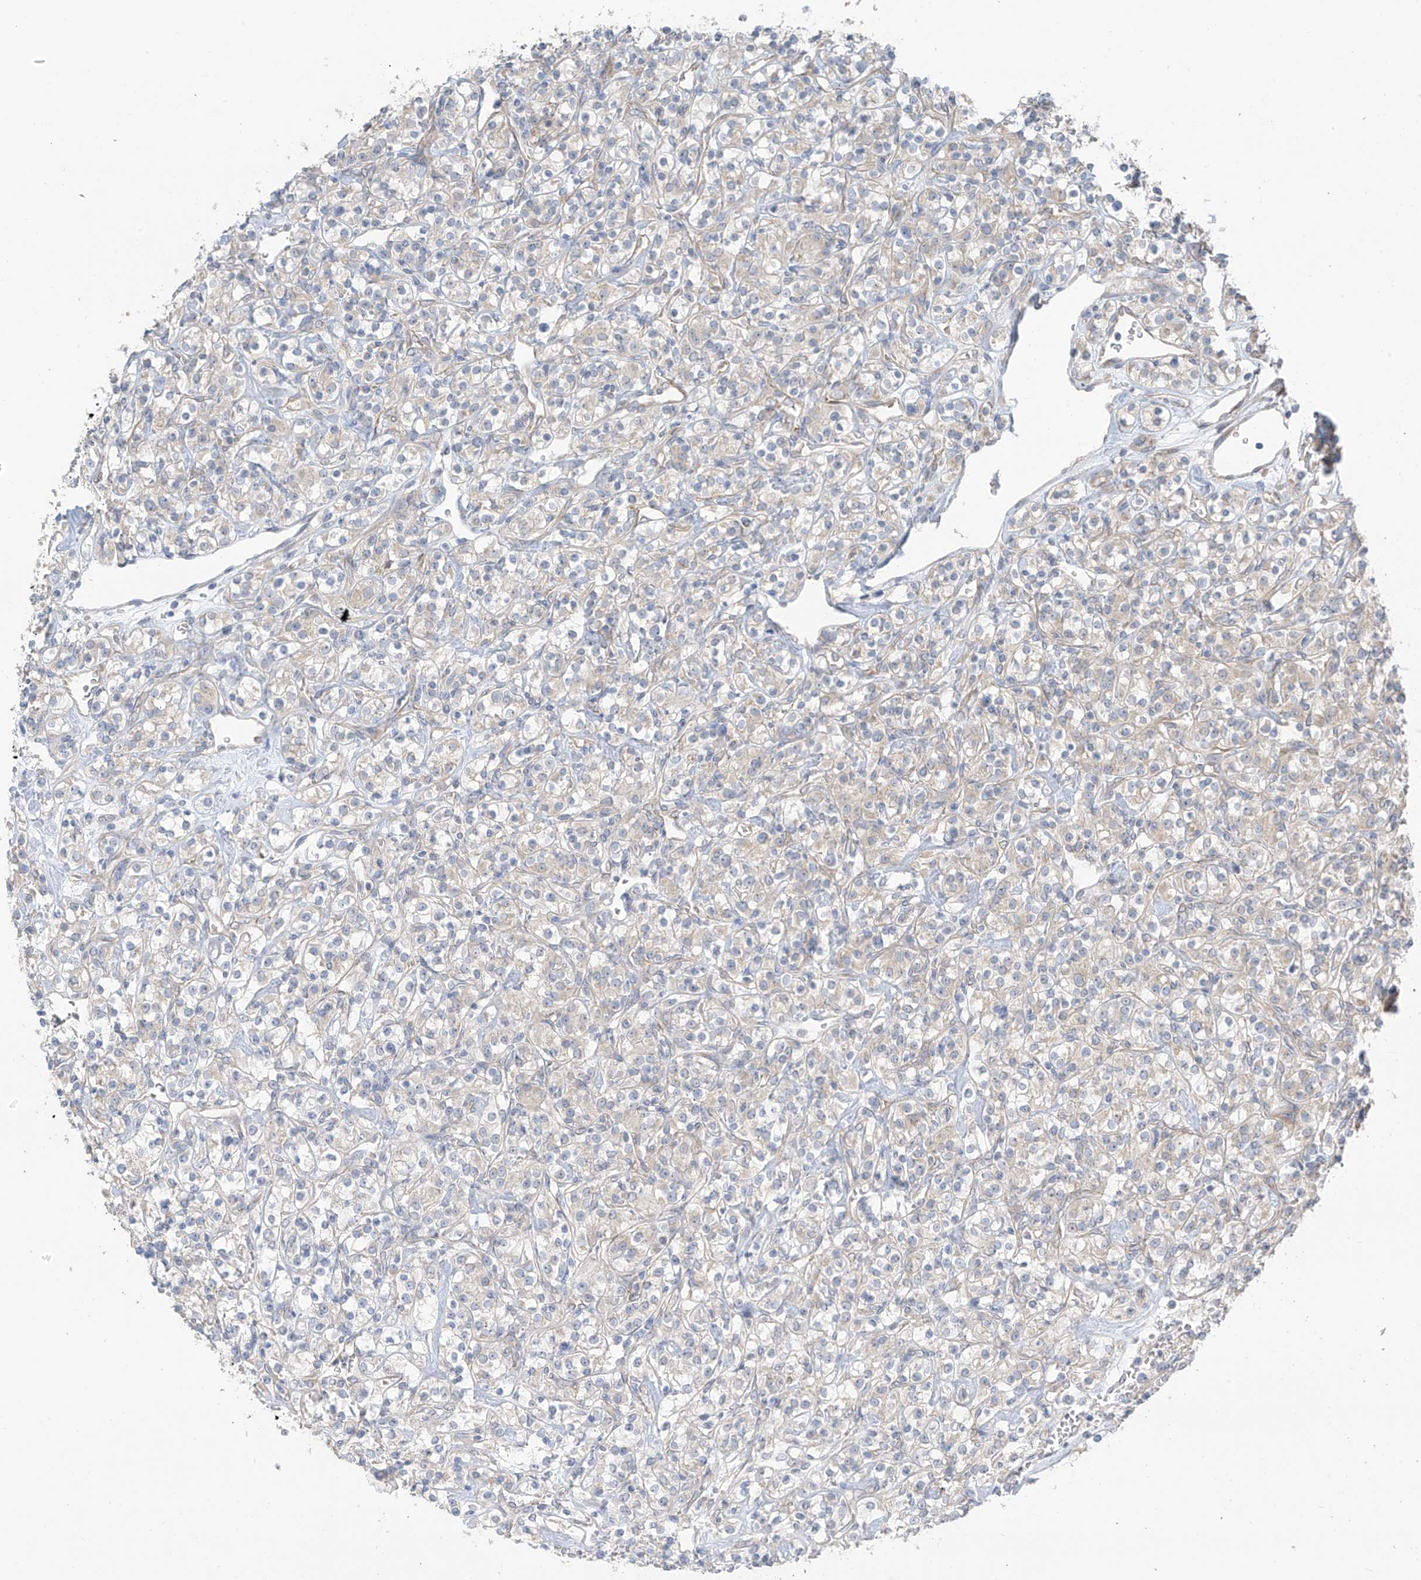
{"staining": {"intensity": "negative", "quantity": "none", "location": "none"}, "tissue": "renal cancer", "cell_type": "Tumor cells", "image_type": "cancer", "snomed": [{"axis": "morphology", "description": "Adenocarcinoma, NOS"}, {"axis": "topography", "description": "Kidney"}], "caption": "A histopathology image of human adenocarcinoma (renal) is negative for staining in tumor cells. (DAB IHC, high magnification).", "gene": "NALCN", "patient": {"sex": "male", "age": 77}}